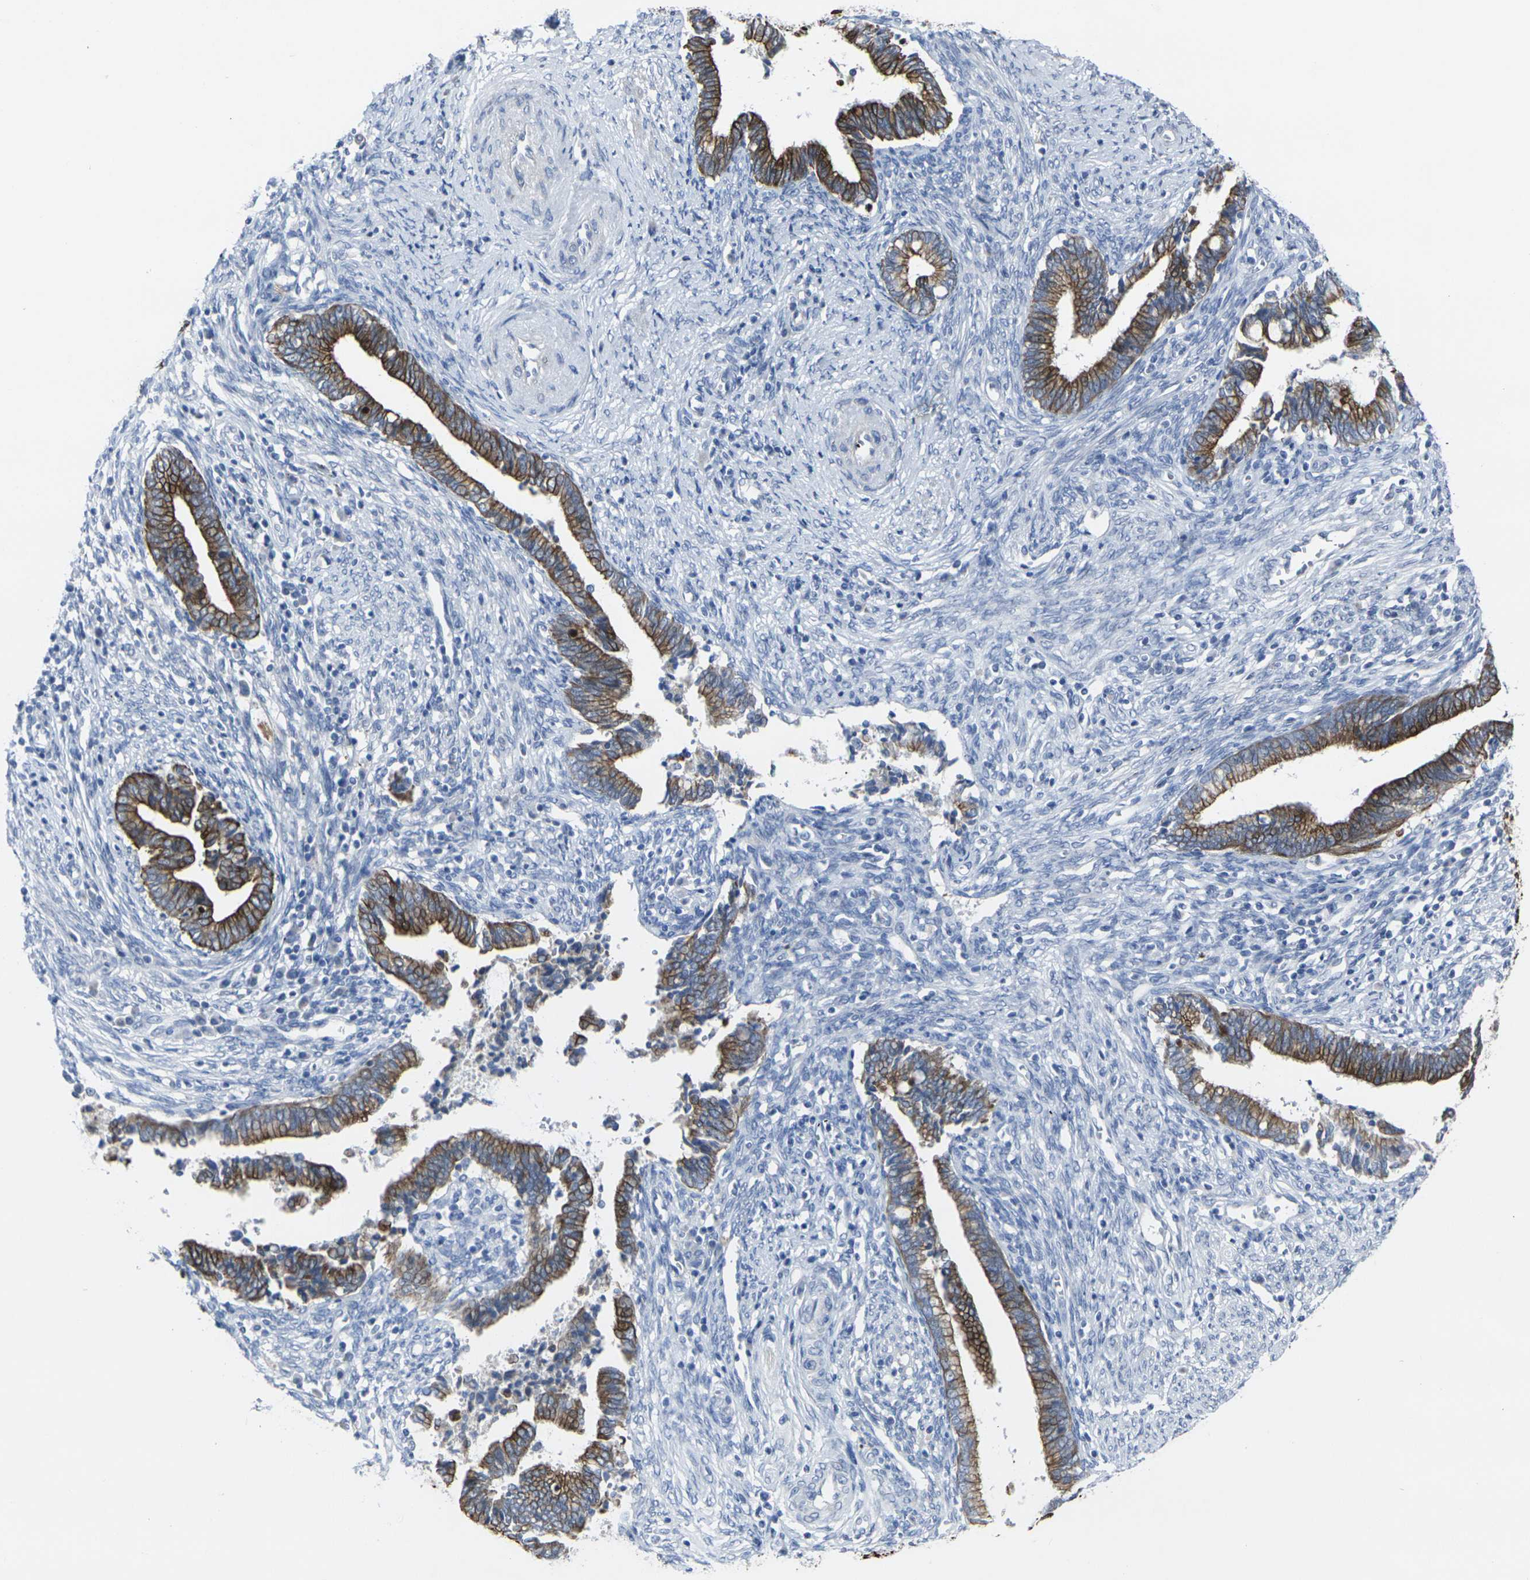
{"staining": {"intensity": "strong", "quantity": ">75%", "location": "cytoplasmic/membranous"}, "tissue": "cervical cancer", "cell_type": "Tumor cells", "image_type": "cancer", "snomed": [{"axis": "morphology", "description": "Adenocarcinoma, NOS"}, {"axis": "topography", "description": "Cervix"}], "caption": "IHC of cervical cancer (adenocarcinoma) reveals high levels of strong cytoplasmic/membranous staining in about >75% of tumor cells. The staining is performed using DAB brown chromogen to label protein expression. The nuclei are counter-stained blue using hematoxylin.", "gene": "ANKRD46", "patient": {"sex": "female", "age": 44}}